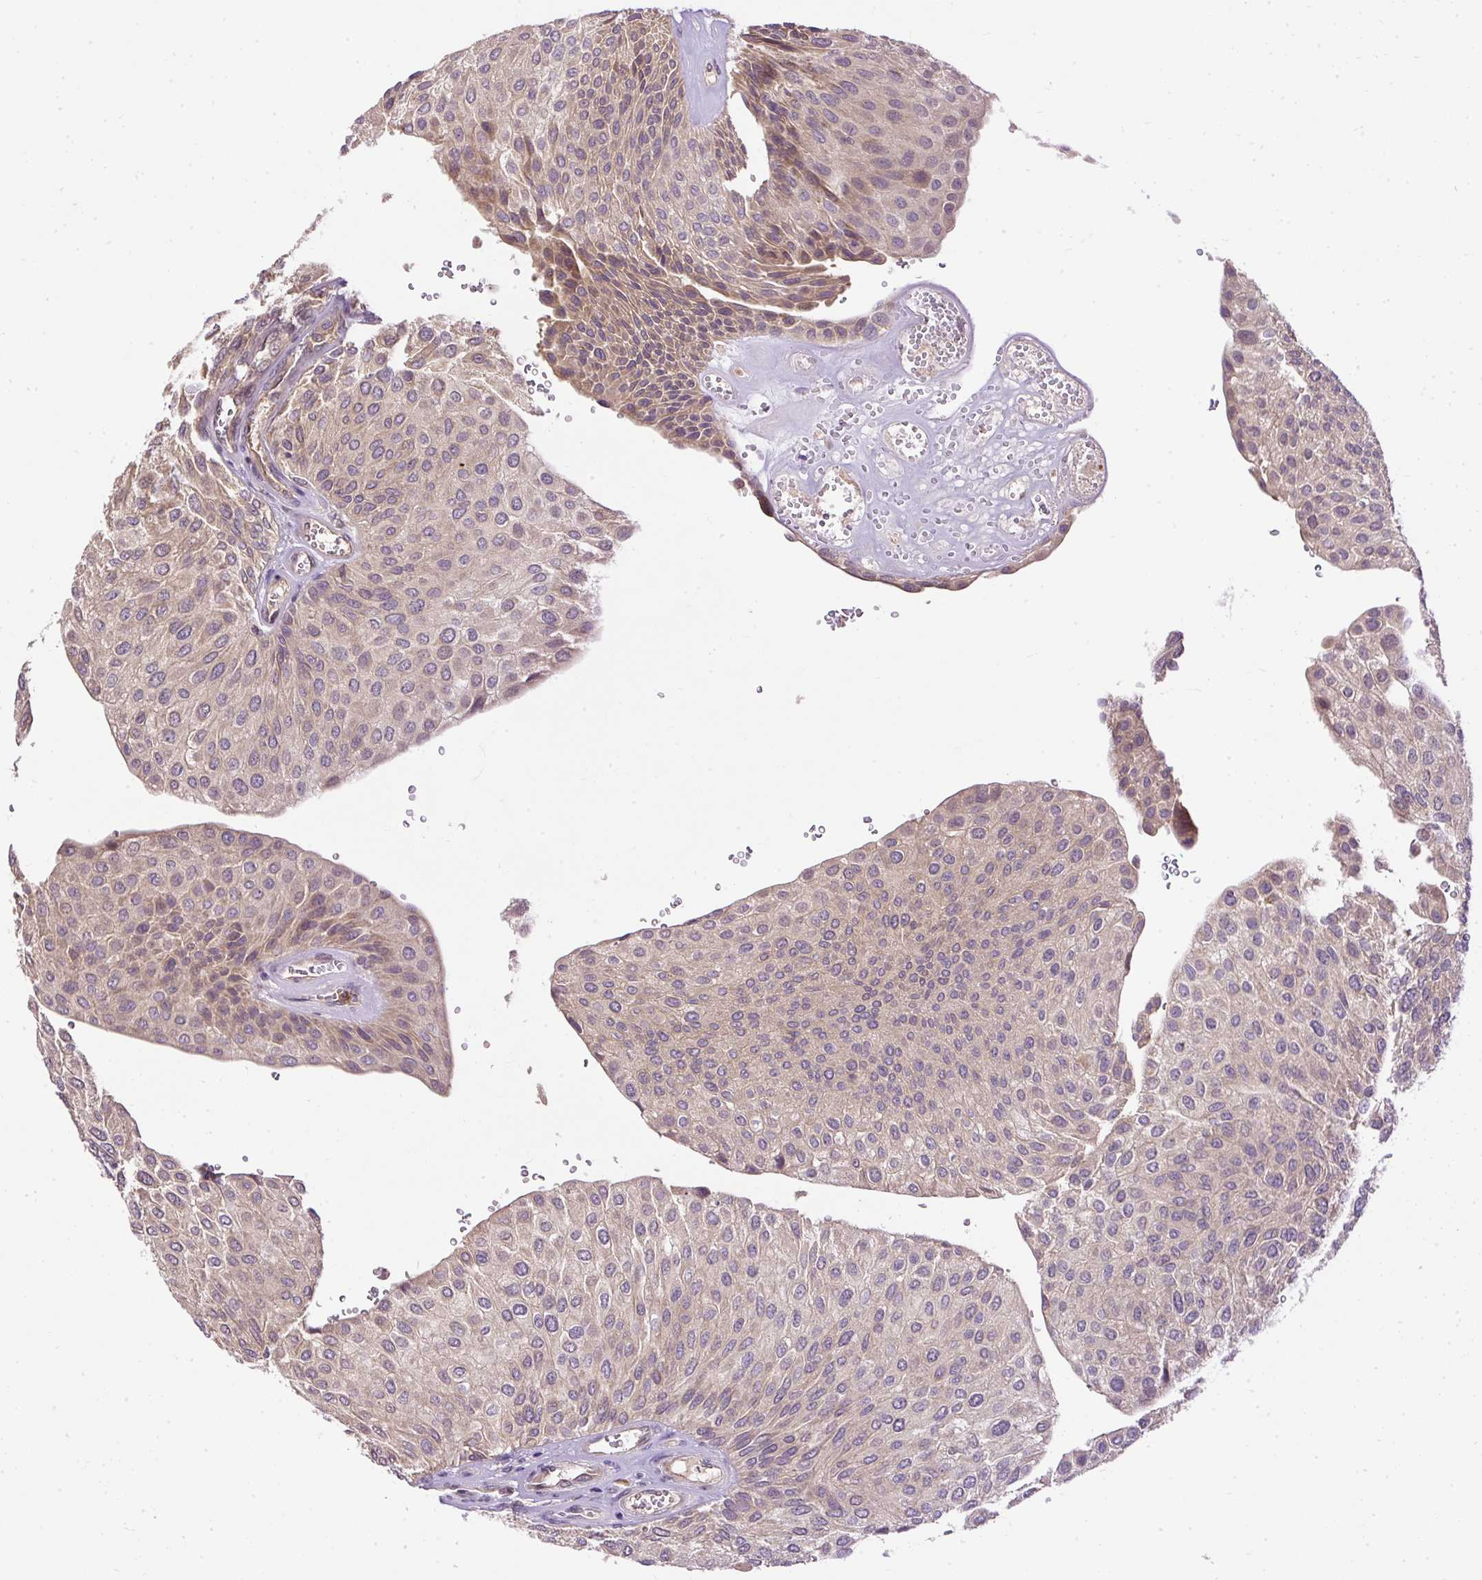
{"staining": {"intensity": "weak", "quantity": ">75%", "location": "cytoplasmic/membranous"}, "tissue": "urothelial cancer", "cell_type": "Tumor cells", "image_type": "cancer", "snomed": [{"axis": "morphology", "description": "Urothelial carcinoma, NOS"}, {"axis": "topography", "description": "Urinary bladder"}], "caption": "The photomicrograph displays immunohistochemical staining of urothelial cancer. There is weak cytoplasmic/membranous expression is seen in about >75% of tumor cells. (Stains: DAB (3,3'-diaminobenzidine) in brown, nuclei in blue, Microscopy: brightfield microscopy at high magnification).", "gene": "CTTNBP2", "patient": {"sex": "male", "age": 67}}